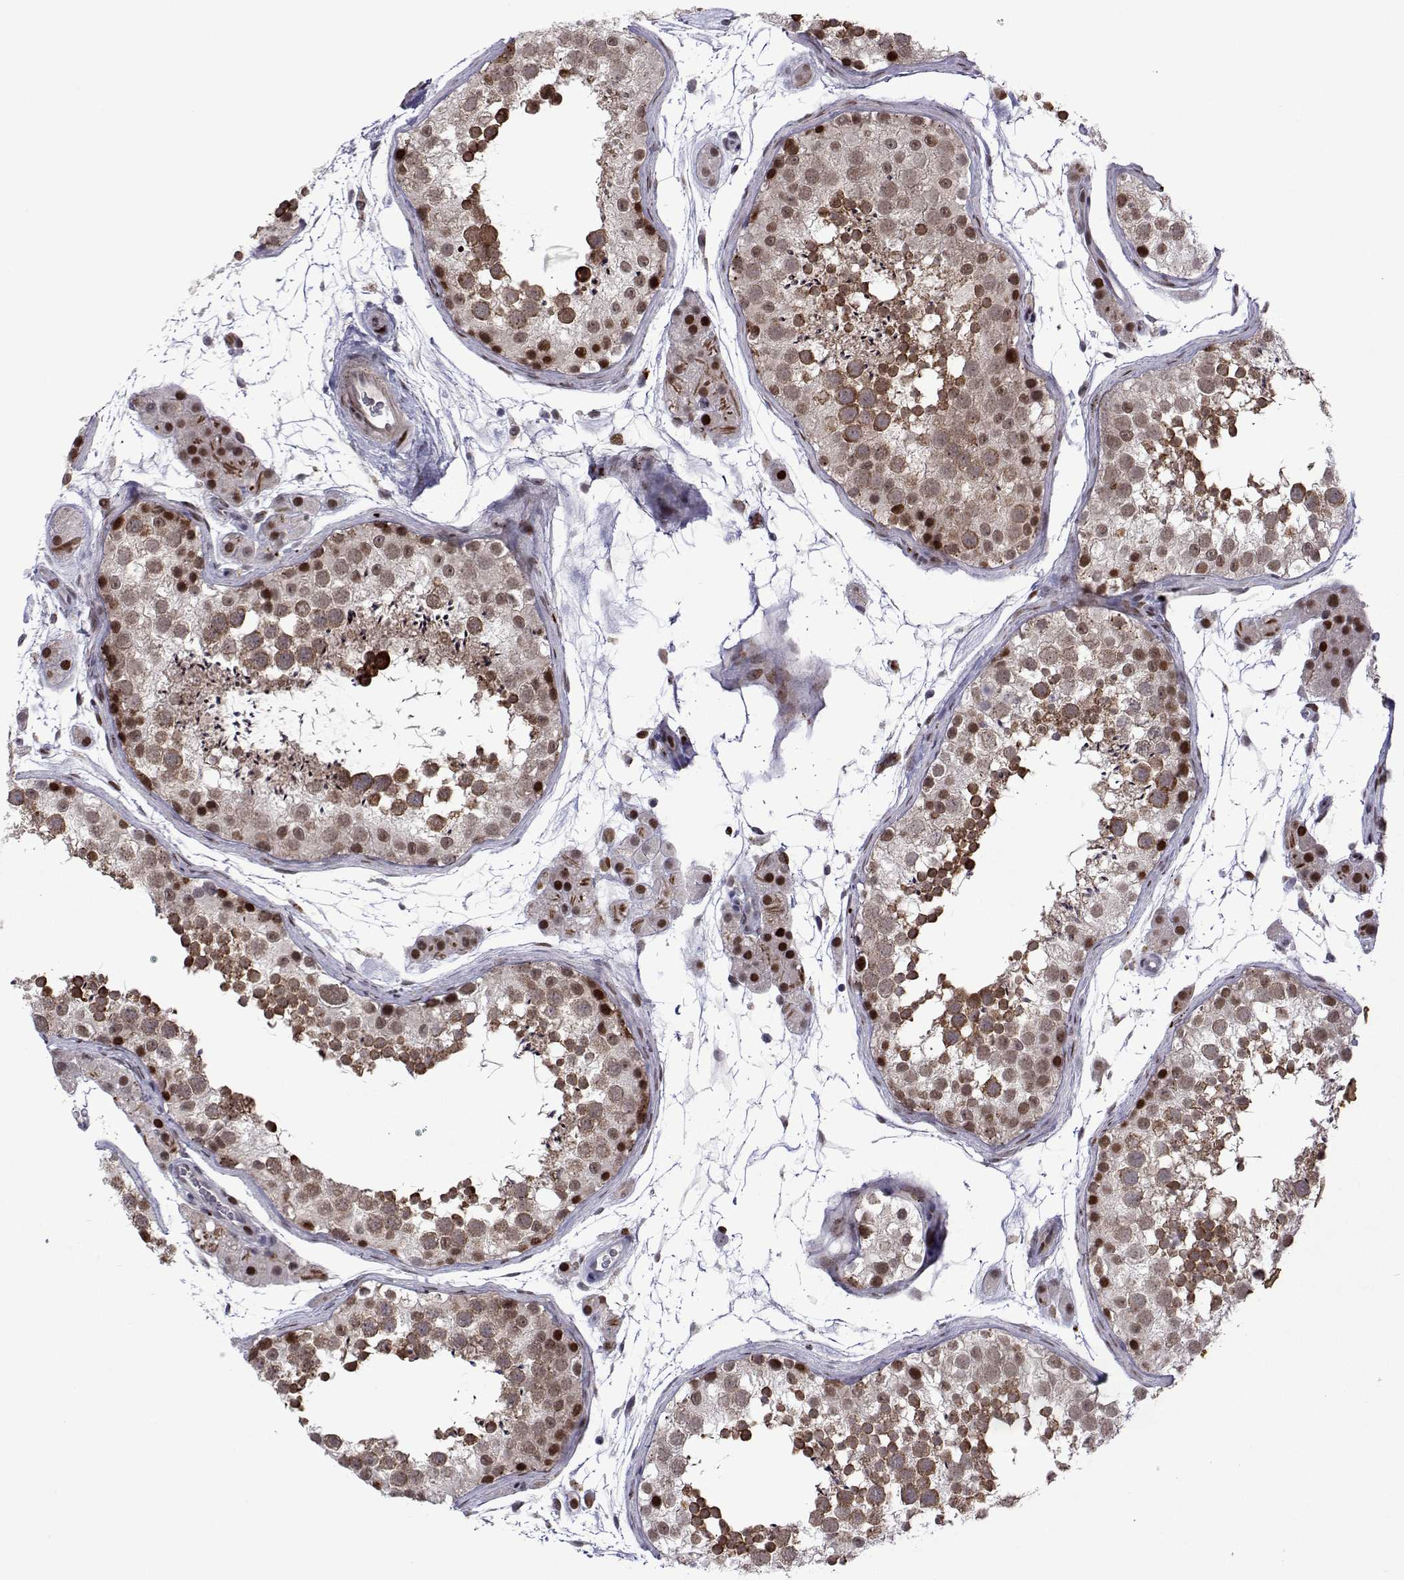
{"staining": {"intensity": "moderate", "quantity": ">75%", "location": "cytoplasmic/membranous,nuclear"}, "tissue": "testis", "cell_type": "Cells in seminiferous ducts", "image_type": "normal", "snomed": [{"axis": "morphology", "description": "Normal tissue, NOS"}, {"axis": "topography", "description": "Testis"}], "caption": "Testis stained with DAB IHC reveals medium levels of moderate cytoplasmic/membranous,nuclear positivity in approximately >75% of cells in seminiferous ducts. Nuclei are stained in blue.", "gene": "EFCAB3", "patient": {"sex": "male", "age": 41}}